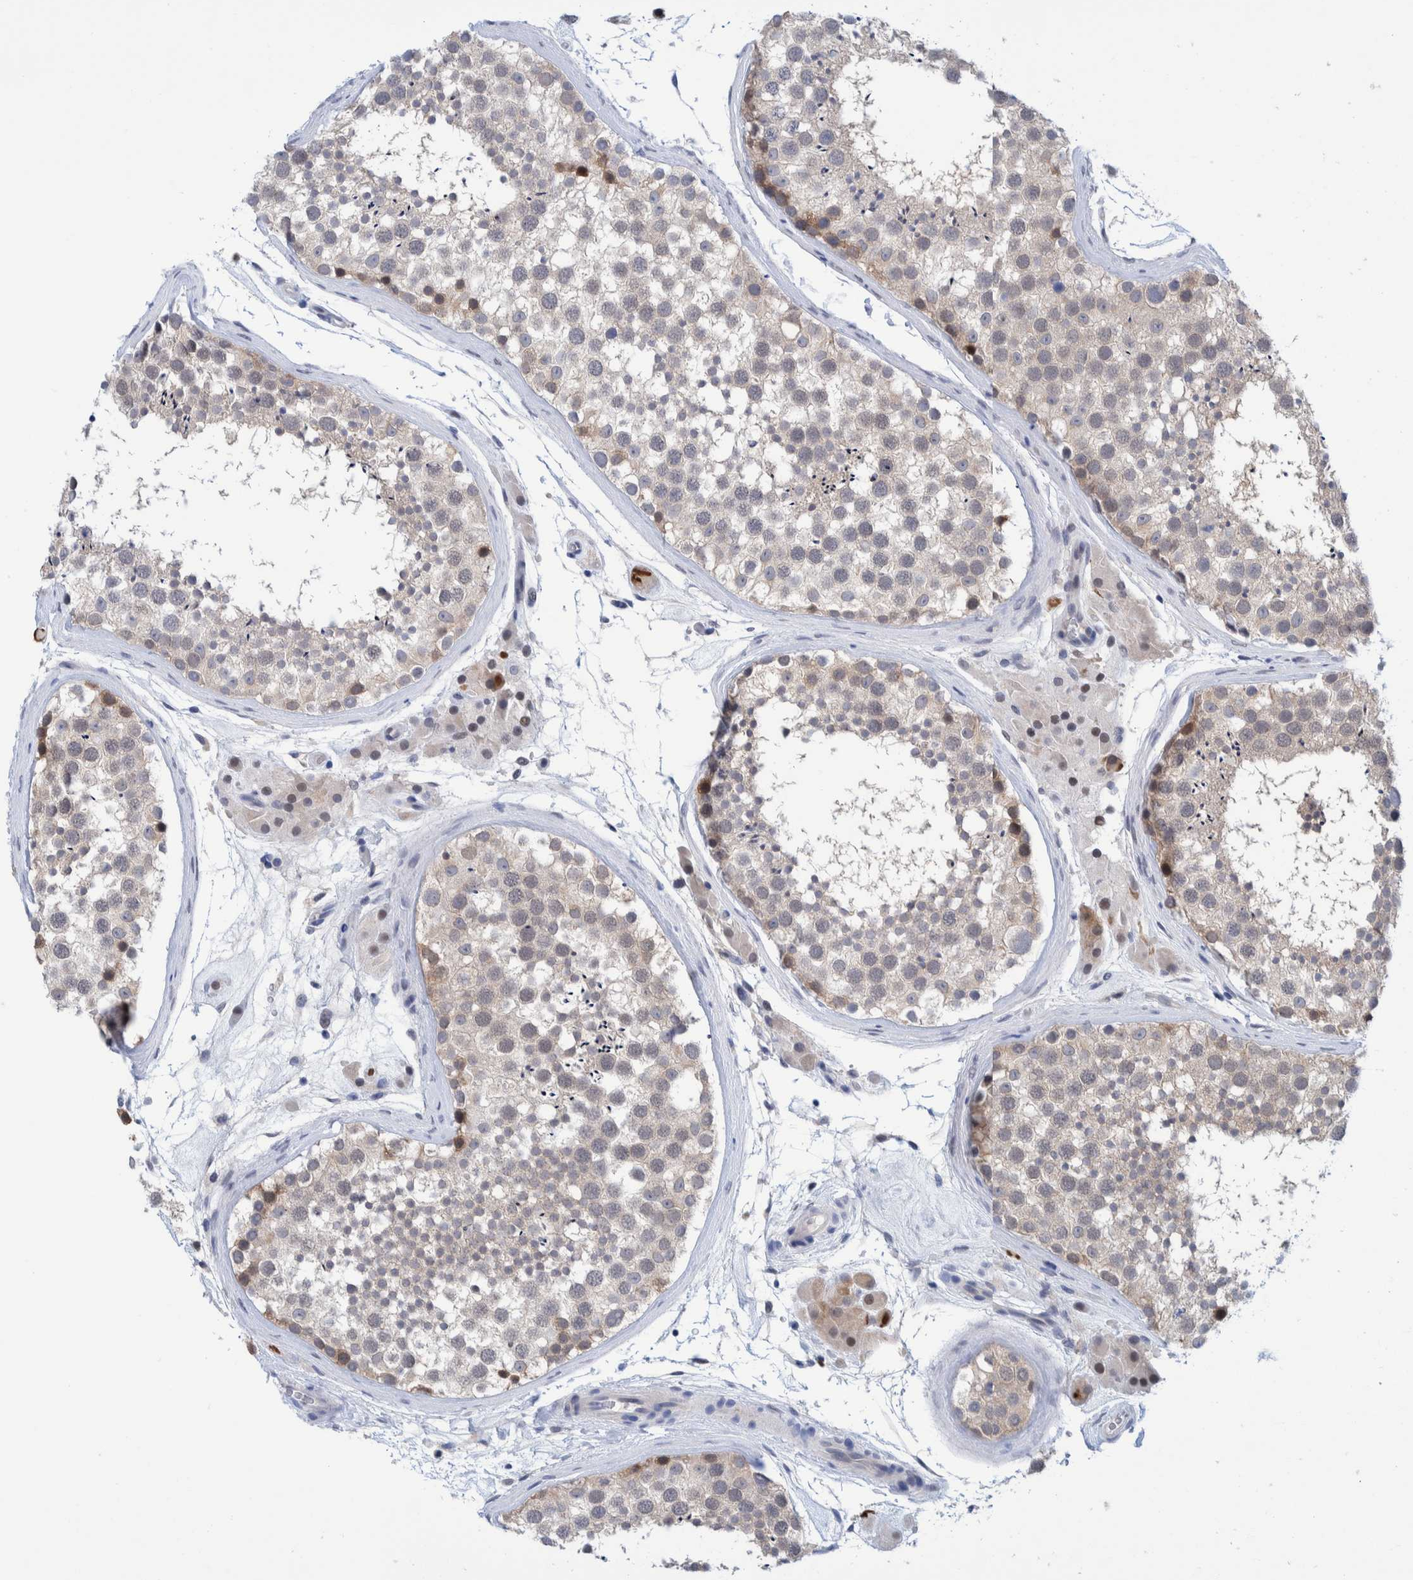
{"staining": {"intensity": "weak", "quantity": ">75%", "location": "cytoplasmic/membranous,nuclear"}, "tissue": "testis", "cell_type": "Cells in seminiferous ducts", "image_type": "normal", "snomed": [{"axis": "morphology", "description": "Normal tissue, NOS"}, {"axis": "topography", "description": "Testis"}], "caption": "Cells in seminiferous ducts reveal low levels of weak cytoplasmic/membranous,nuclear staining in approximately >75% of cells in benign testis.", "gene": "PFAS", "patient": {"sex": "male", "age": 46}}